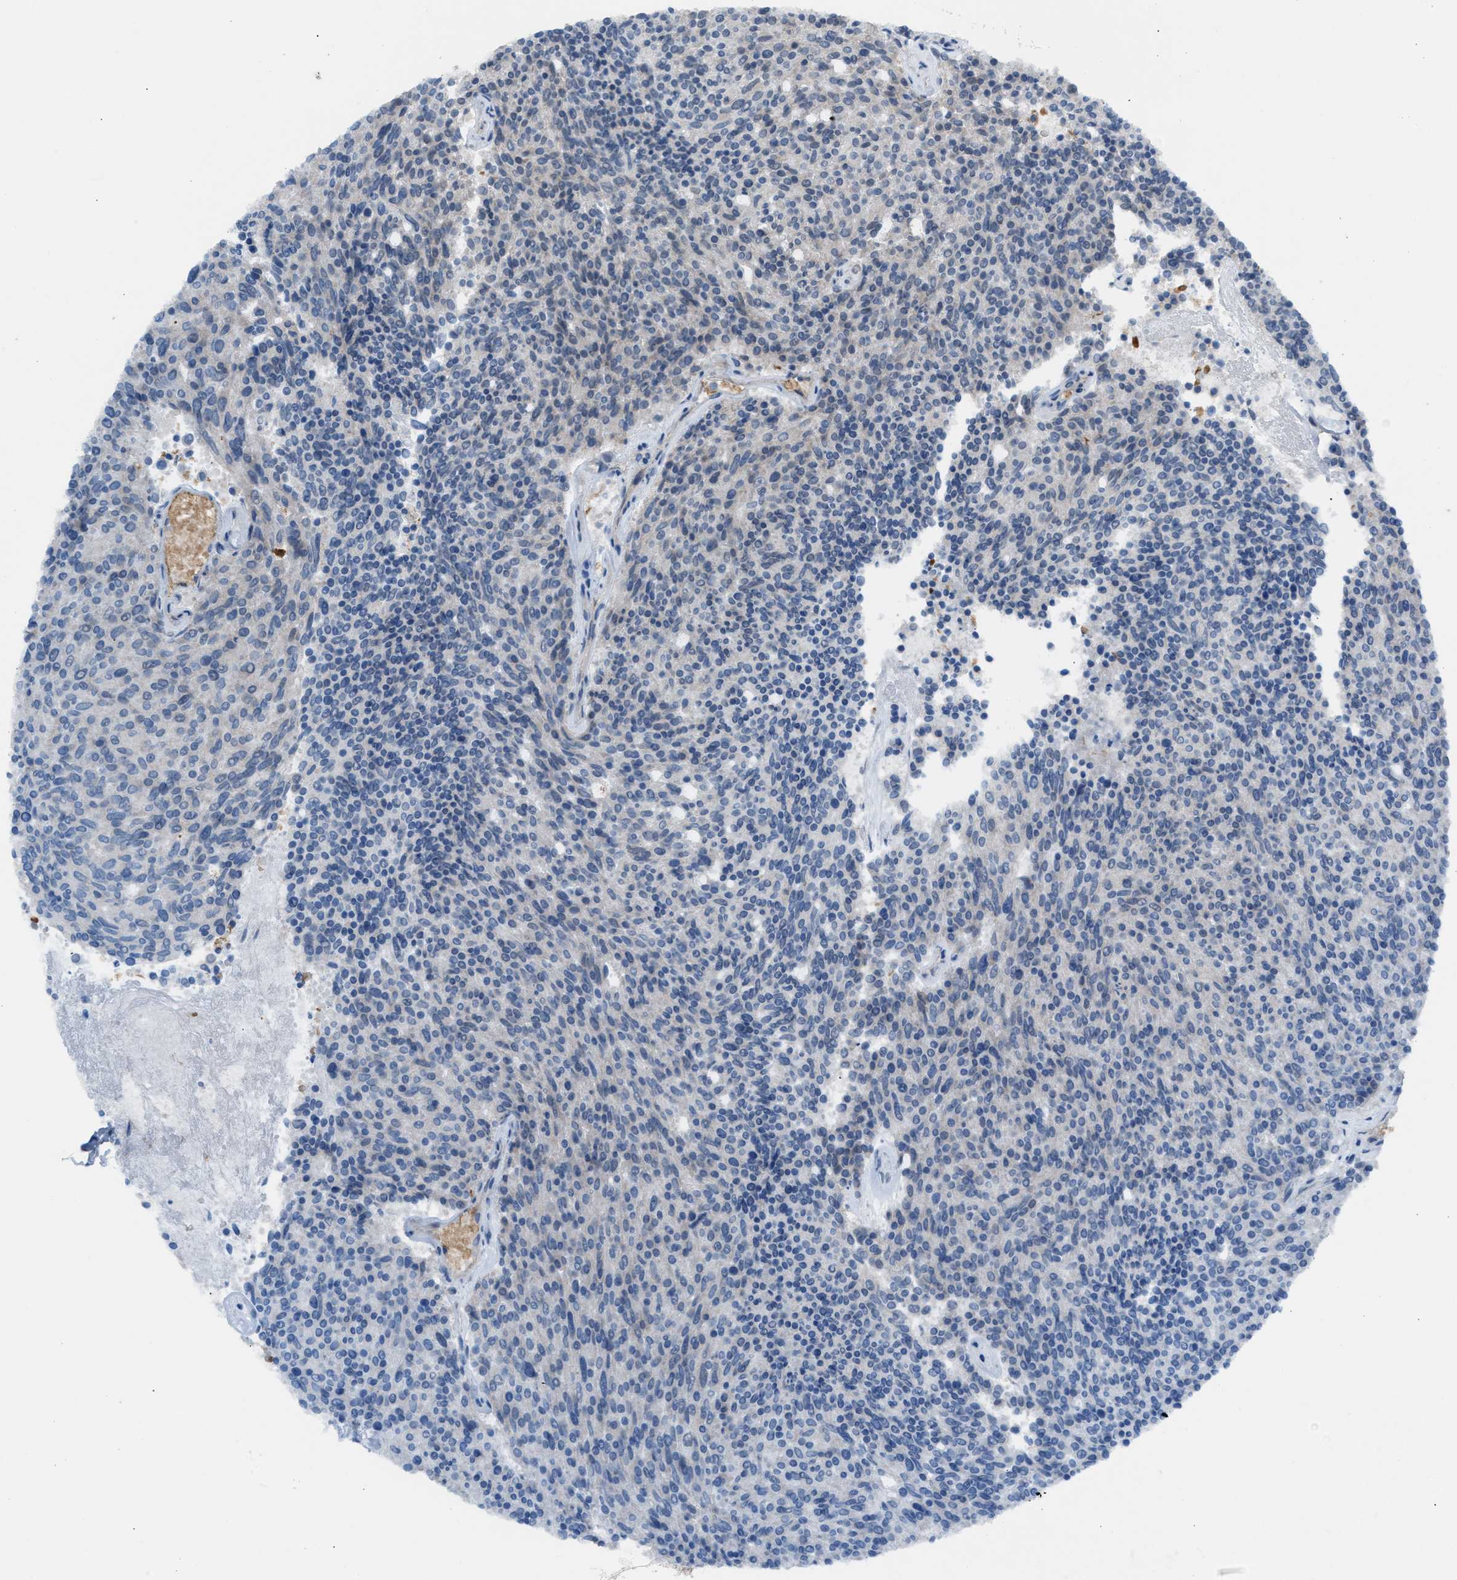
{"staining": {"intensity": "negative", "quantity": "none", "location": "none"}, "tissue": "carcinoid", "cell_type": "Tumor cells", "image_type": "cancer", "snomed": [{"axis": "morphology", "description": "Carcinoid, malignant, NOS"}, {"axis": "topography", "description": "Pancreas"}], "caption": "High magnification brightfield microscopy of carcinoid (malignant) stained with DAB (3,3'-diaminobenzidine) (brown) and counterstained with hematoxylin (blue): tumor cells show no significant positivity.", "gene": "CFAP77", "patient": {"sex": "female", "age": 54}}